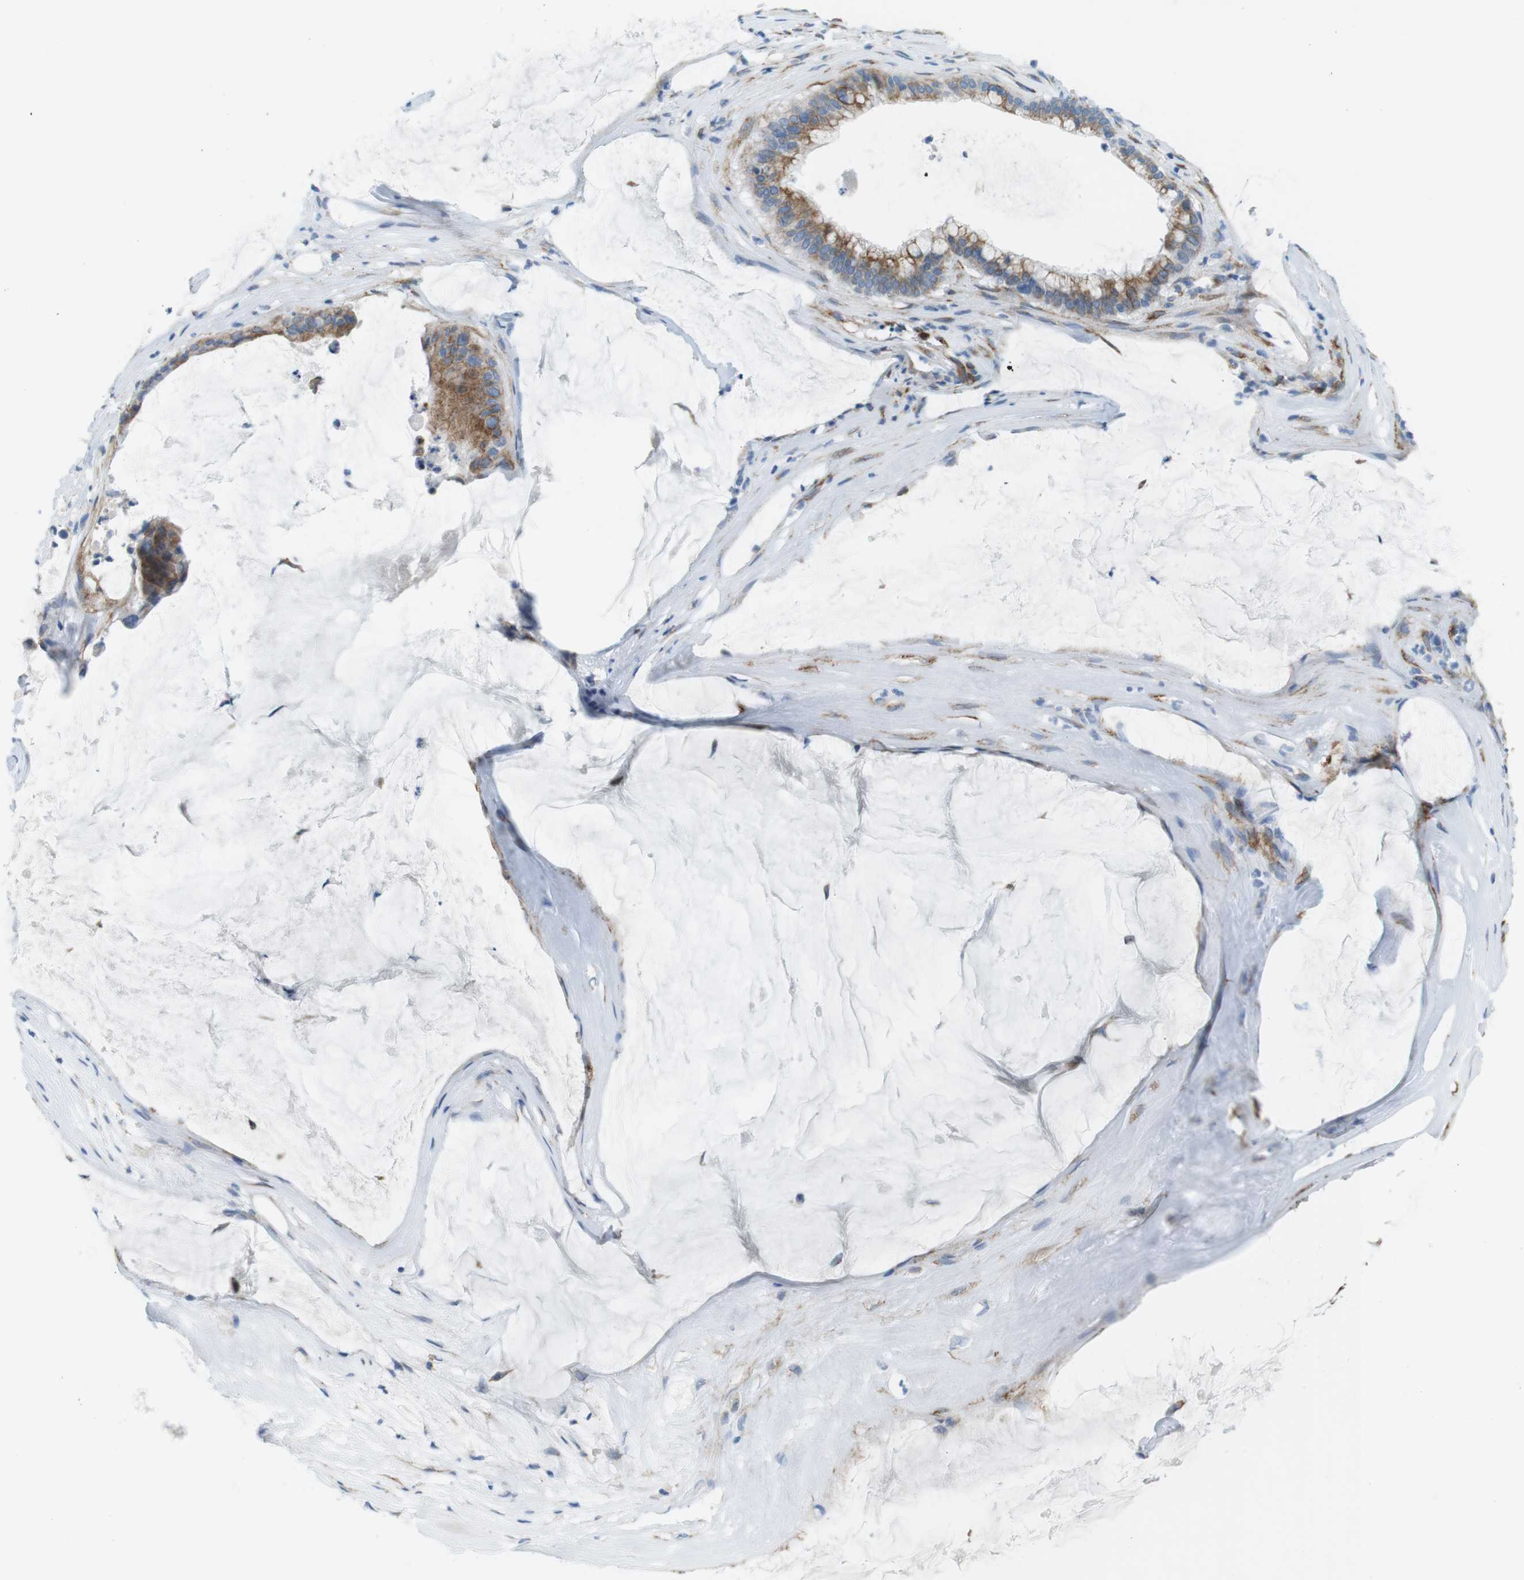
{"staining": {"intensity": "moderate", "quantity": ">75%", "location": "cytoplasmic/membranous"}, "tissue": "pancreatic cancer", "cell_type": "Tumor cells", "image_type": "cancer", "snomed": [{"axis": "morphology", "description": "Adenocarcinoma, NOS"}, {"axis": "topography", "description": "Pancreas"}], "caption": "Immunohistochemical staining of pancreatic cancer (adenocarcinoma) demonstrates medium levels of moderate cytoplasmic/membranous protein positivity in about >75% of tumor cells.", "gene": "MYH9", "patient": {"sex": "male", "age": 41}}